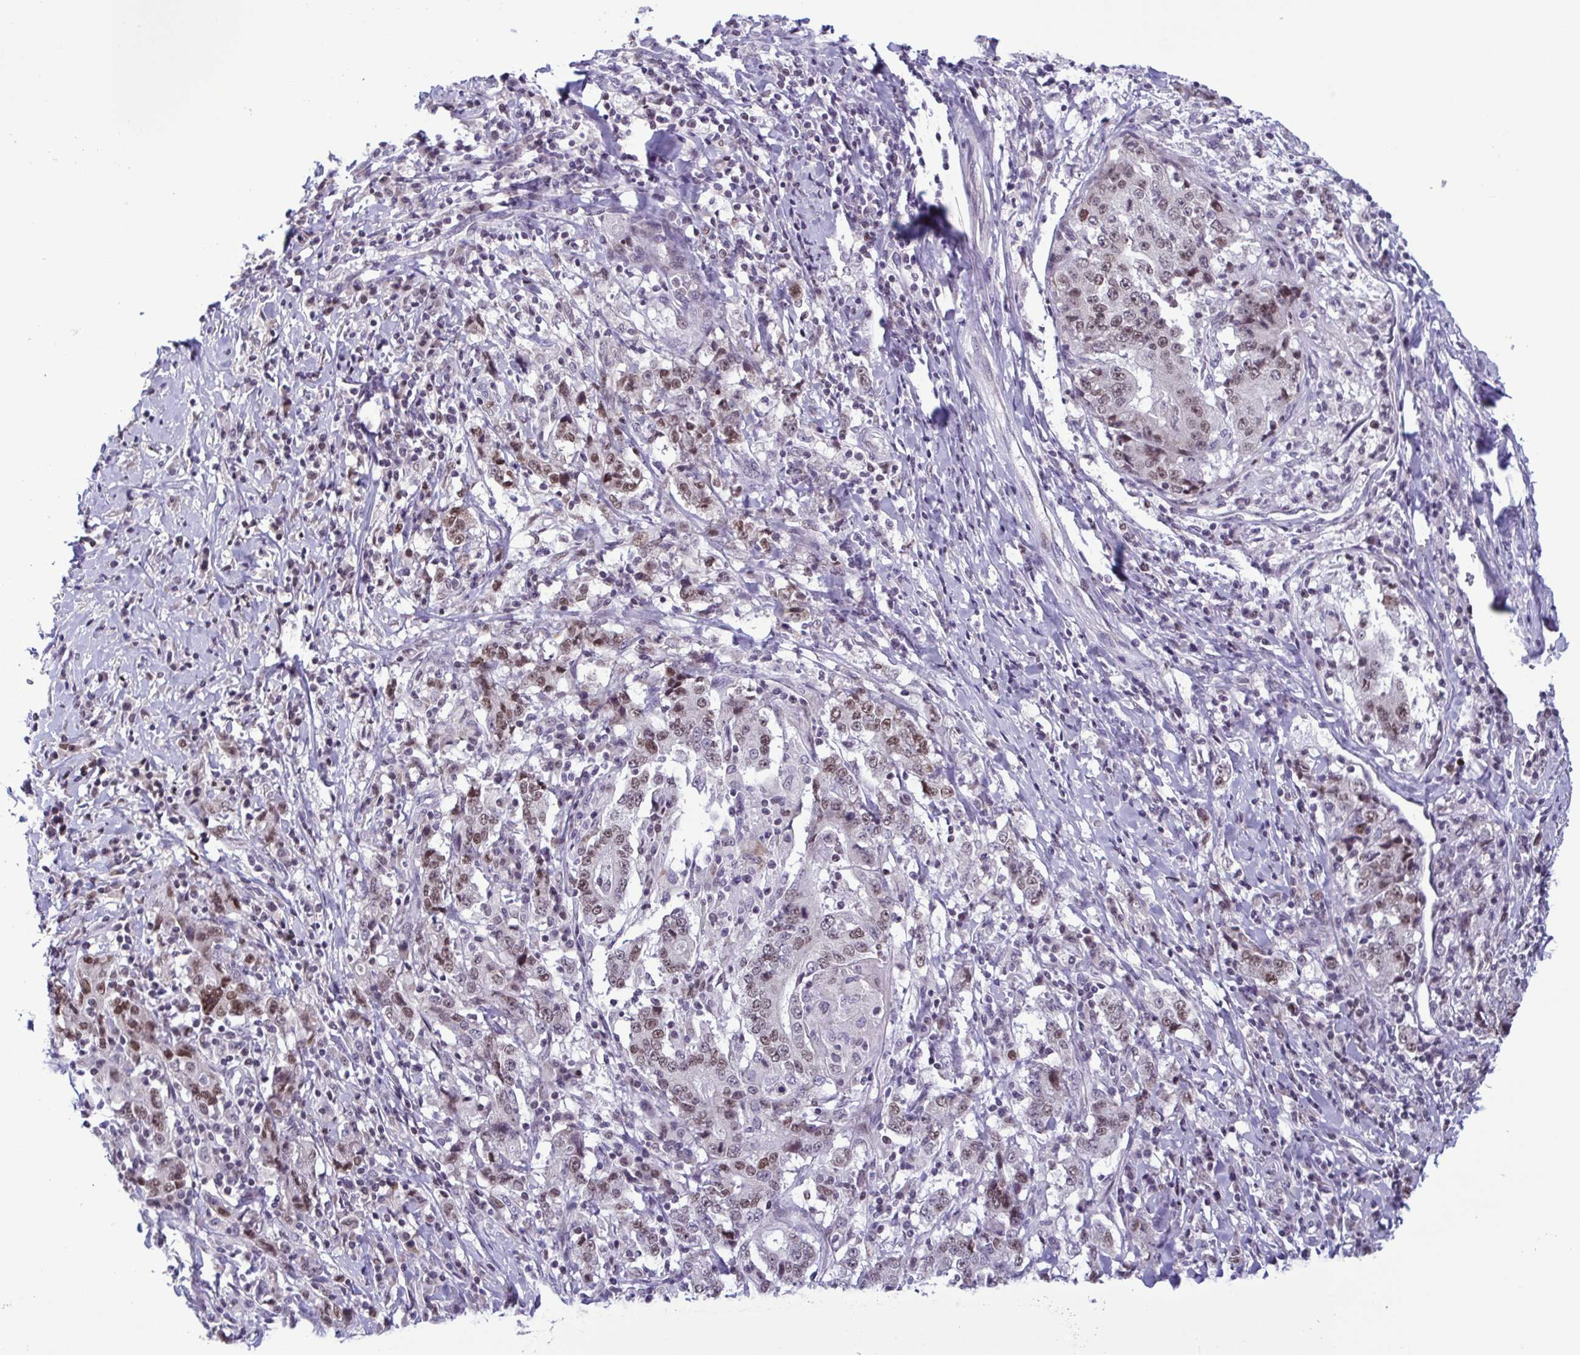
{"staining": {"intensity": "moderate", "quantity": "25%-75%", "location": "nuclear"}, "tissue": "stomach cancer", "cell_type": "Tumor cells", "image_type": "cancer", "snomed": [{"axis": "morphology", "description": "Normal tissue, NOS"}, {"axis": "morphology", "description": "Adenocarcinoma, NOS"}, {"axis": "topography", "description": "Stomach, upper"}, {"axis": "topography", "description": "Stomach"}], "caption": "A micrograph of stomach adenocarcinoma stained for a protein displays moderate nuclear brown staining in tumor cells. The staining was performed using DAB (3,3'-diaminobenzidine) to visualize the protein expression in brown, while the nuclei were stained in blue with hematoxylin (Magnification: 20x).", "gene": "IRF1", "patient": {"sex": "male", "age": 59}}